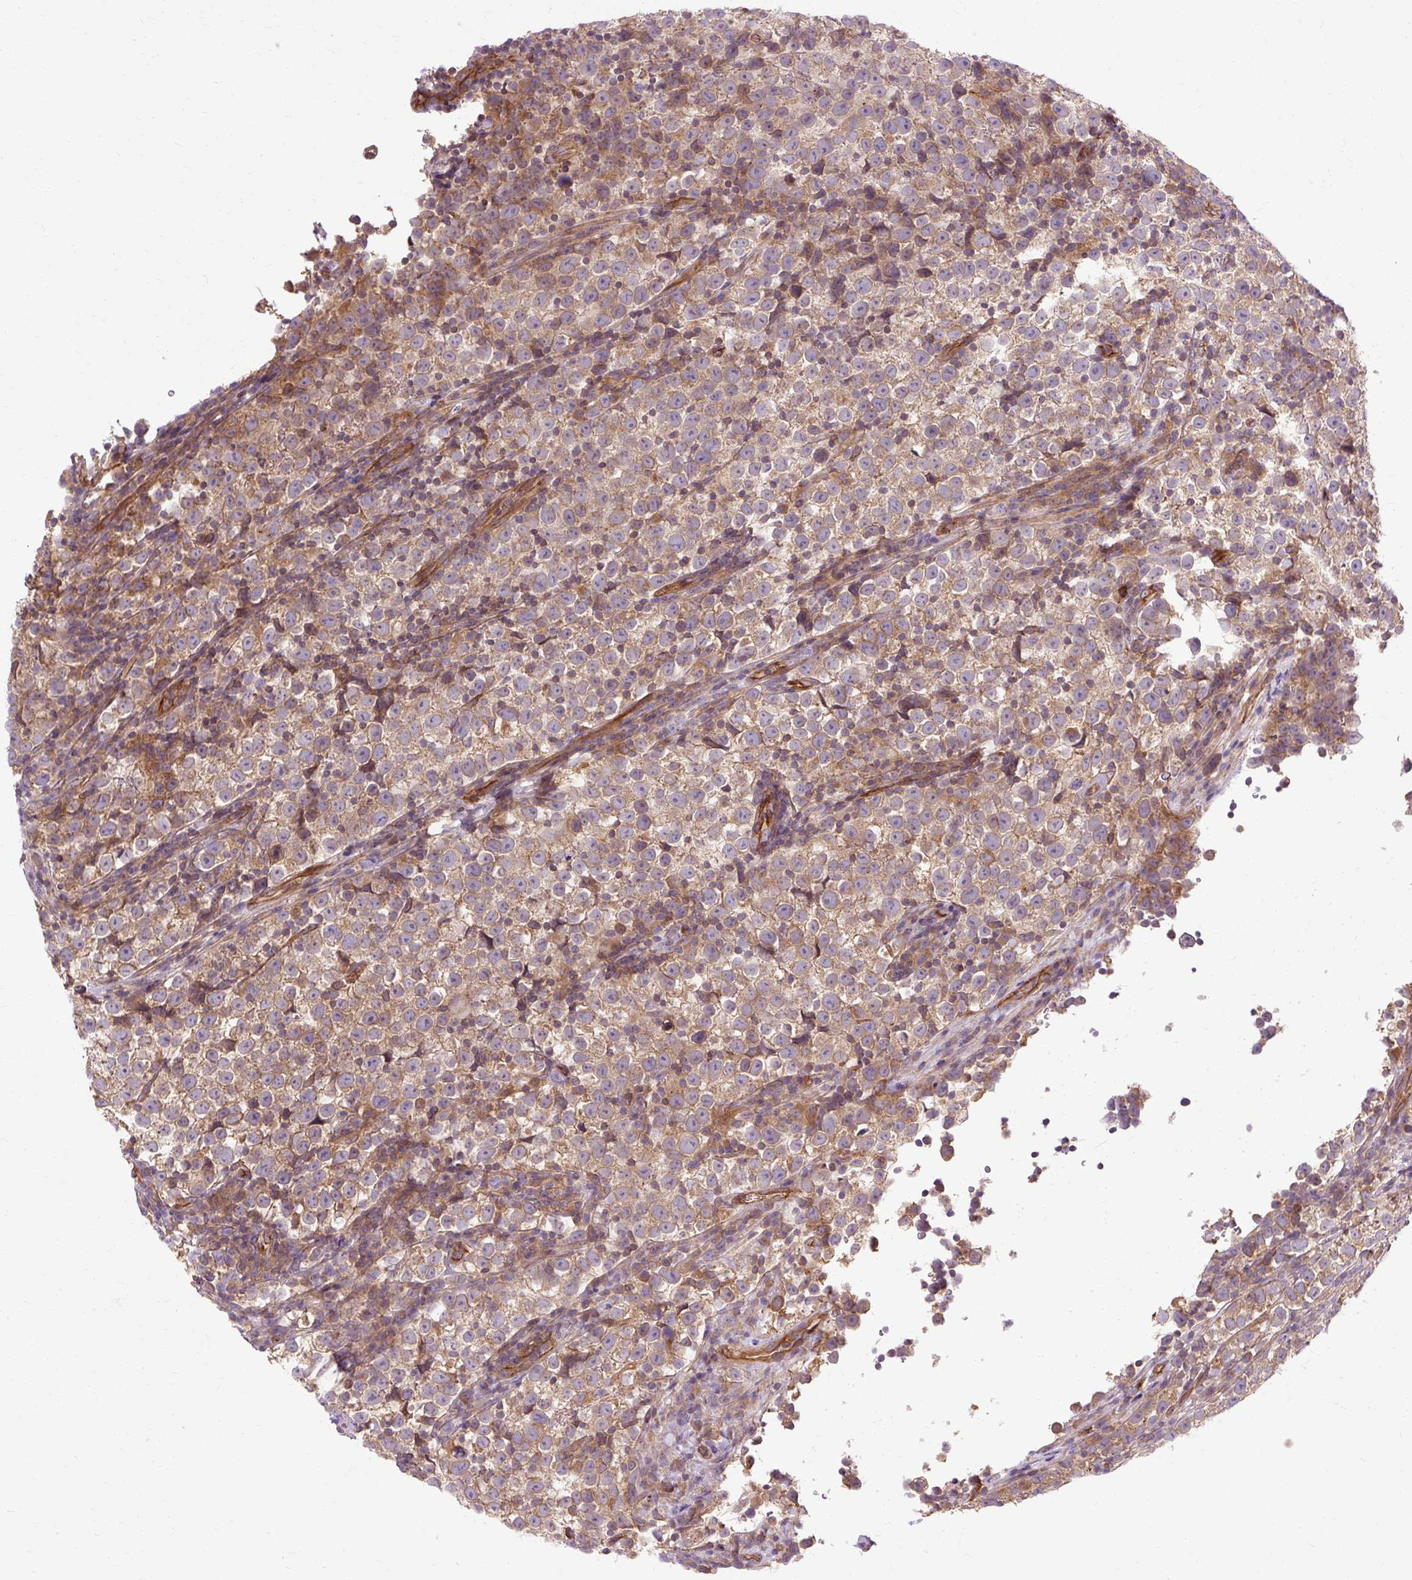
{"staining": {"intensity": "moderate", "quantity": ">75%", "location": "cytoplasmic/membranous"}, "tissue": "testis cancer", "cell_type": "Tumor cells", "image_type": "cancer", "snomed": [{"axis": "morphology", "description": "Normal tissue, NOS"}, {"axis": "morphology", "description": "Seminoma, NOS"}, {"axis": "topography", "description": "Testis"}], "caption": "About >75% of tumor cells in human testis cancer (seminoma) display moderate cytoplasmic/membranous protein expression as visualized by brown immunohistochemical staining.", "gene": "CCDC93", "patient": {"sex": "male", "age": 43}}